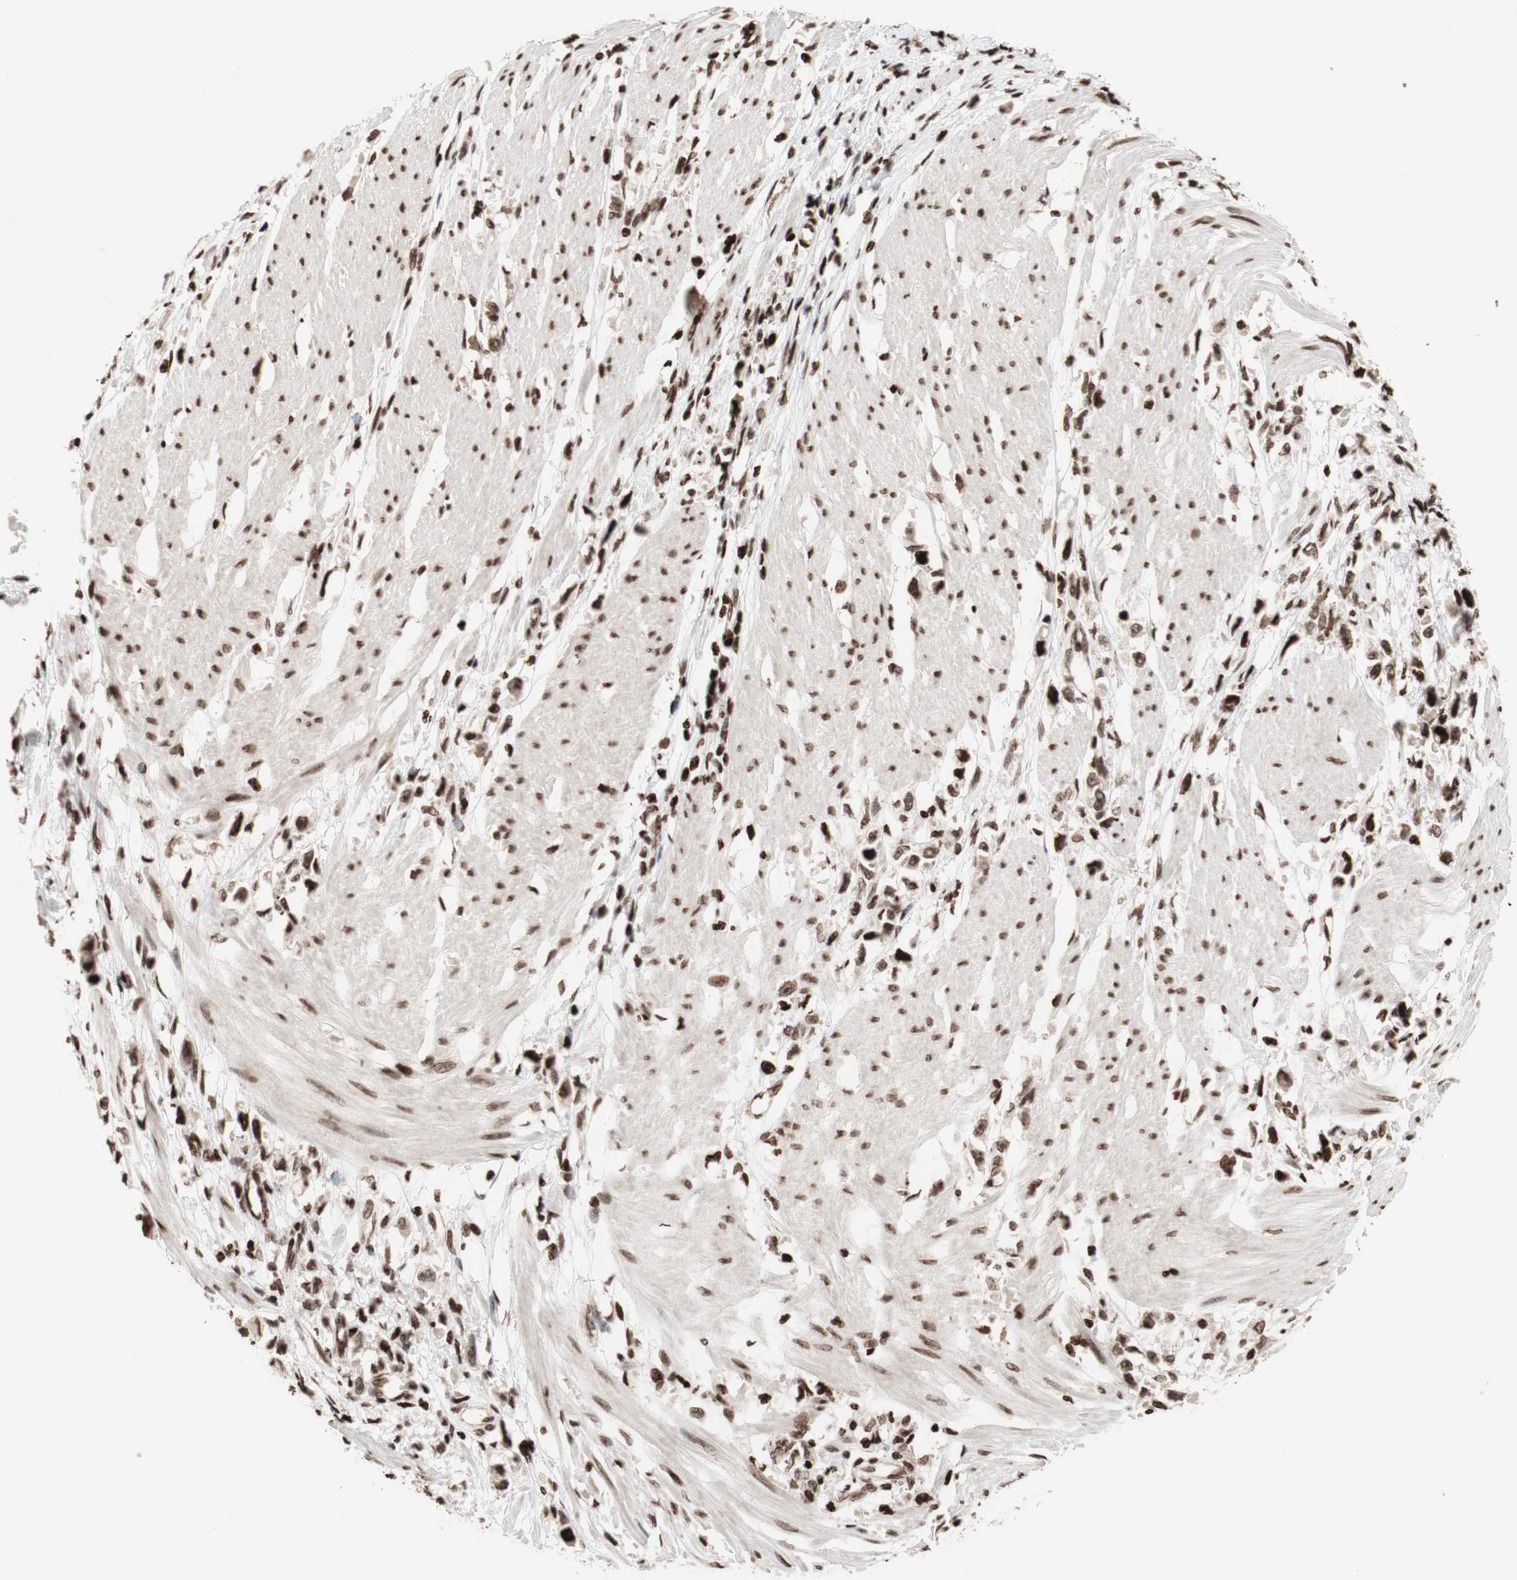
{"staining": {"intensity": "moderate", "quantity": ">75%", "location": "nuclear"}, "tissue": "stomach cancer", "cell_type": "Tumor cells", "image_type": "cancer", "snomed": [{"axis": "morphology", "description": "Adenocarcinoma, NOS"}, {"axis": "topography", "description": "Stomach"}], "caption": "Tumor cells display medium levels of moderate nuclear staining in about >75% of cells in adenocarcinoma (stomach).", "gene": "NCAPD2", "patient": {"sex": "female", "age": 59}}